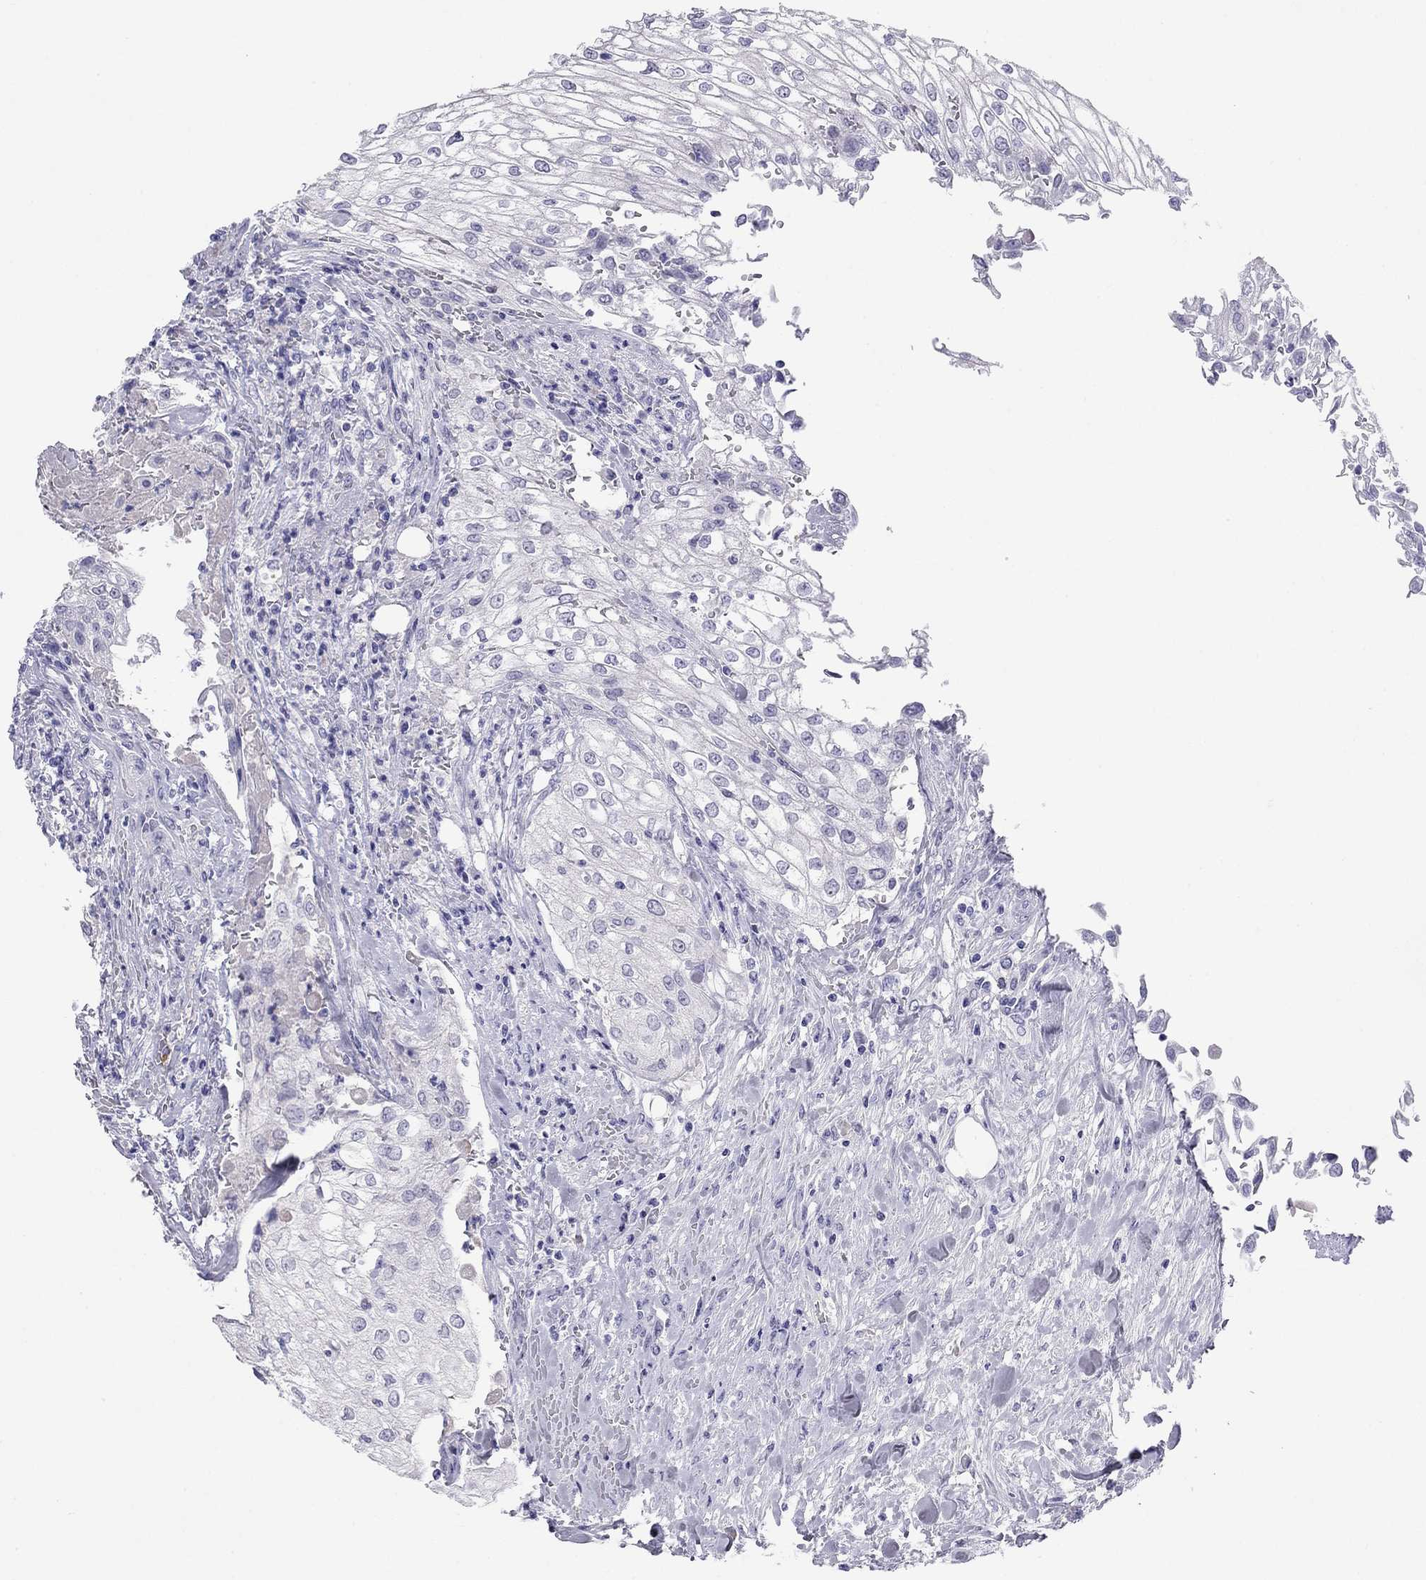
{"staining": {"intensity": "negative", "quantity": "none", "location": "none"}, "tissue": "urothelial cancer", "cell_type": "Tumor cells", "image_type": "cancer", "snomed": [{"axis": "morphology", "description": "Urothelial carcinoma, High grade"}, {"axis": "topography", "description": "Urinary bladder"}], "caption": "DAB immunohistochemical staining of high-grade urothelial carcinoma shows no significant expression in tumor cells.", "gene": "ODF4", "patient": {"sex": "male", "age": 62}}